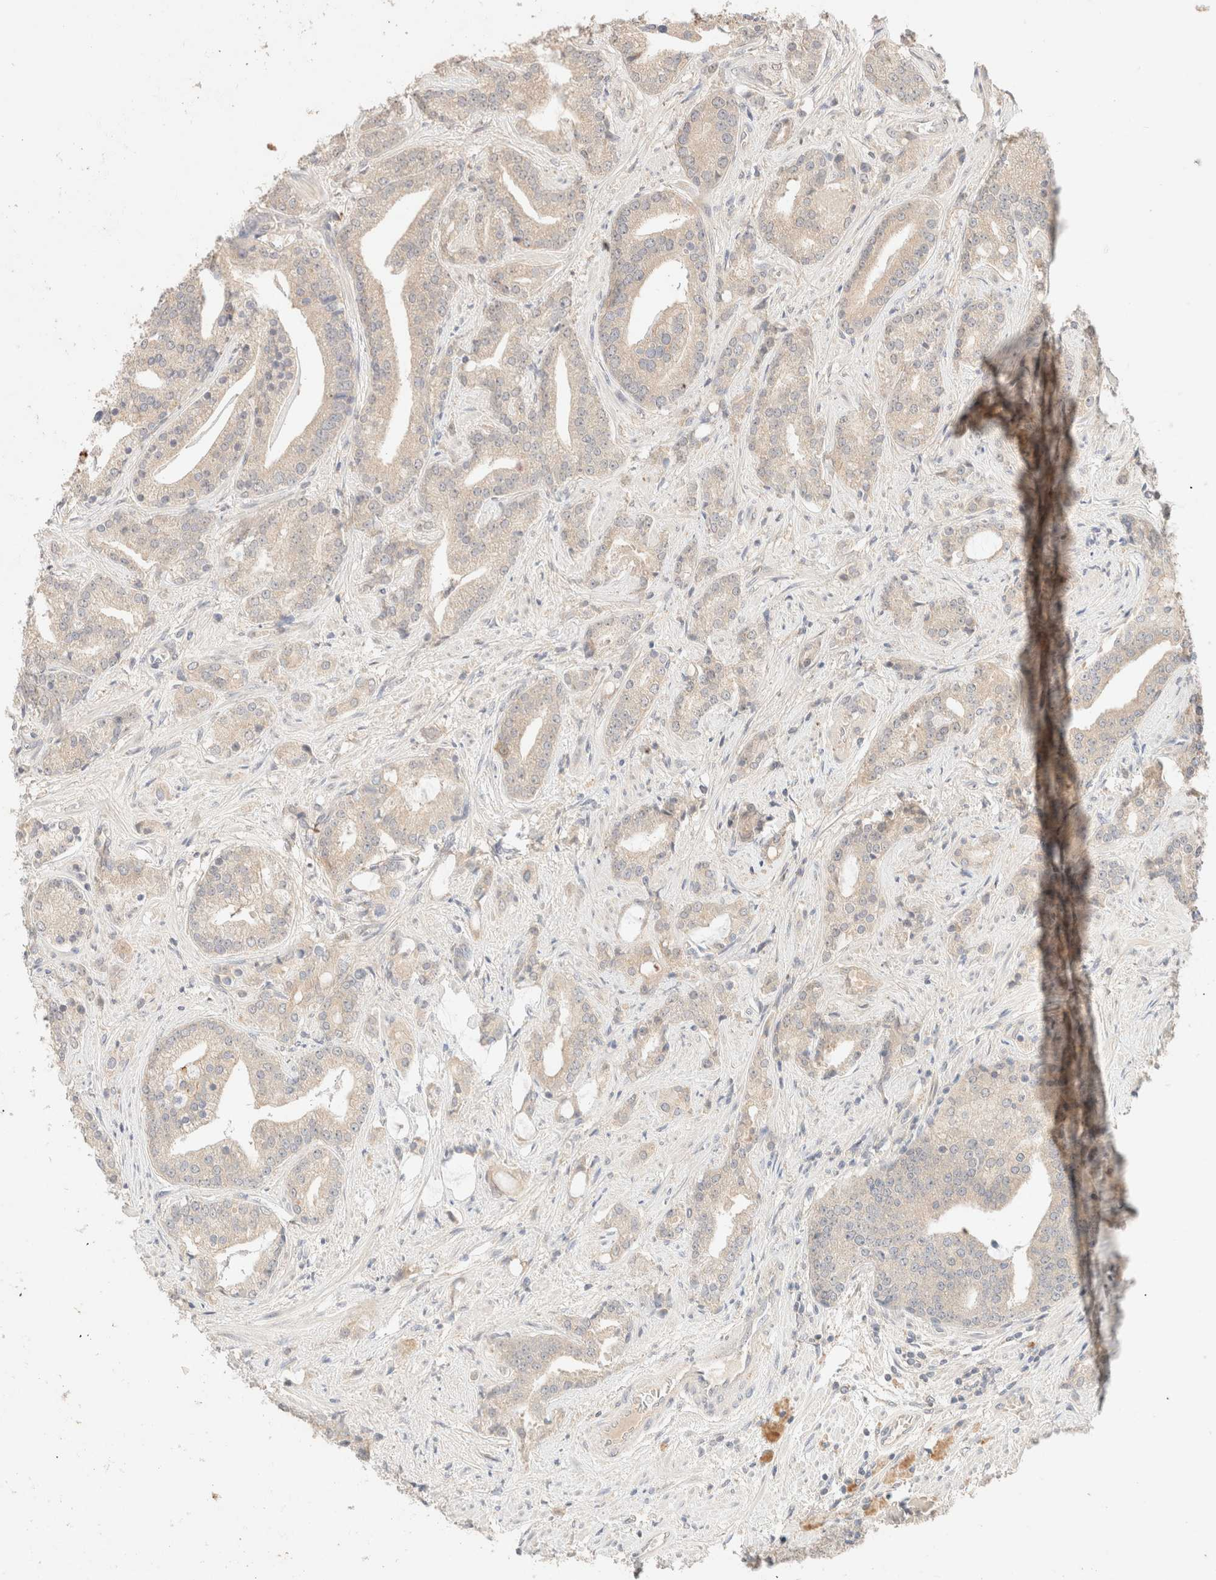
{"staining": {"intensity": "negative", "quantity": "none", "location": "none"}, "tissue": "prostate cancer", "cell_type": "Tumor cells", "image_type": "cancer", "snomed": [{"axis": "morphology", "description": "Adenocarcinoma, Low grade"}, {"axis": "topography", "description": "Prostate"}], "caption": "Tumor cells are negative for protein expression in human prostate cancer.", "gene": "SARM1", "patient": {"sex": "male", "age": 67}}